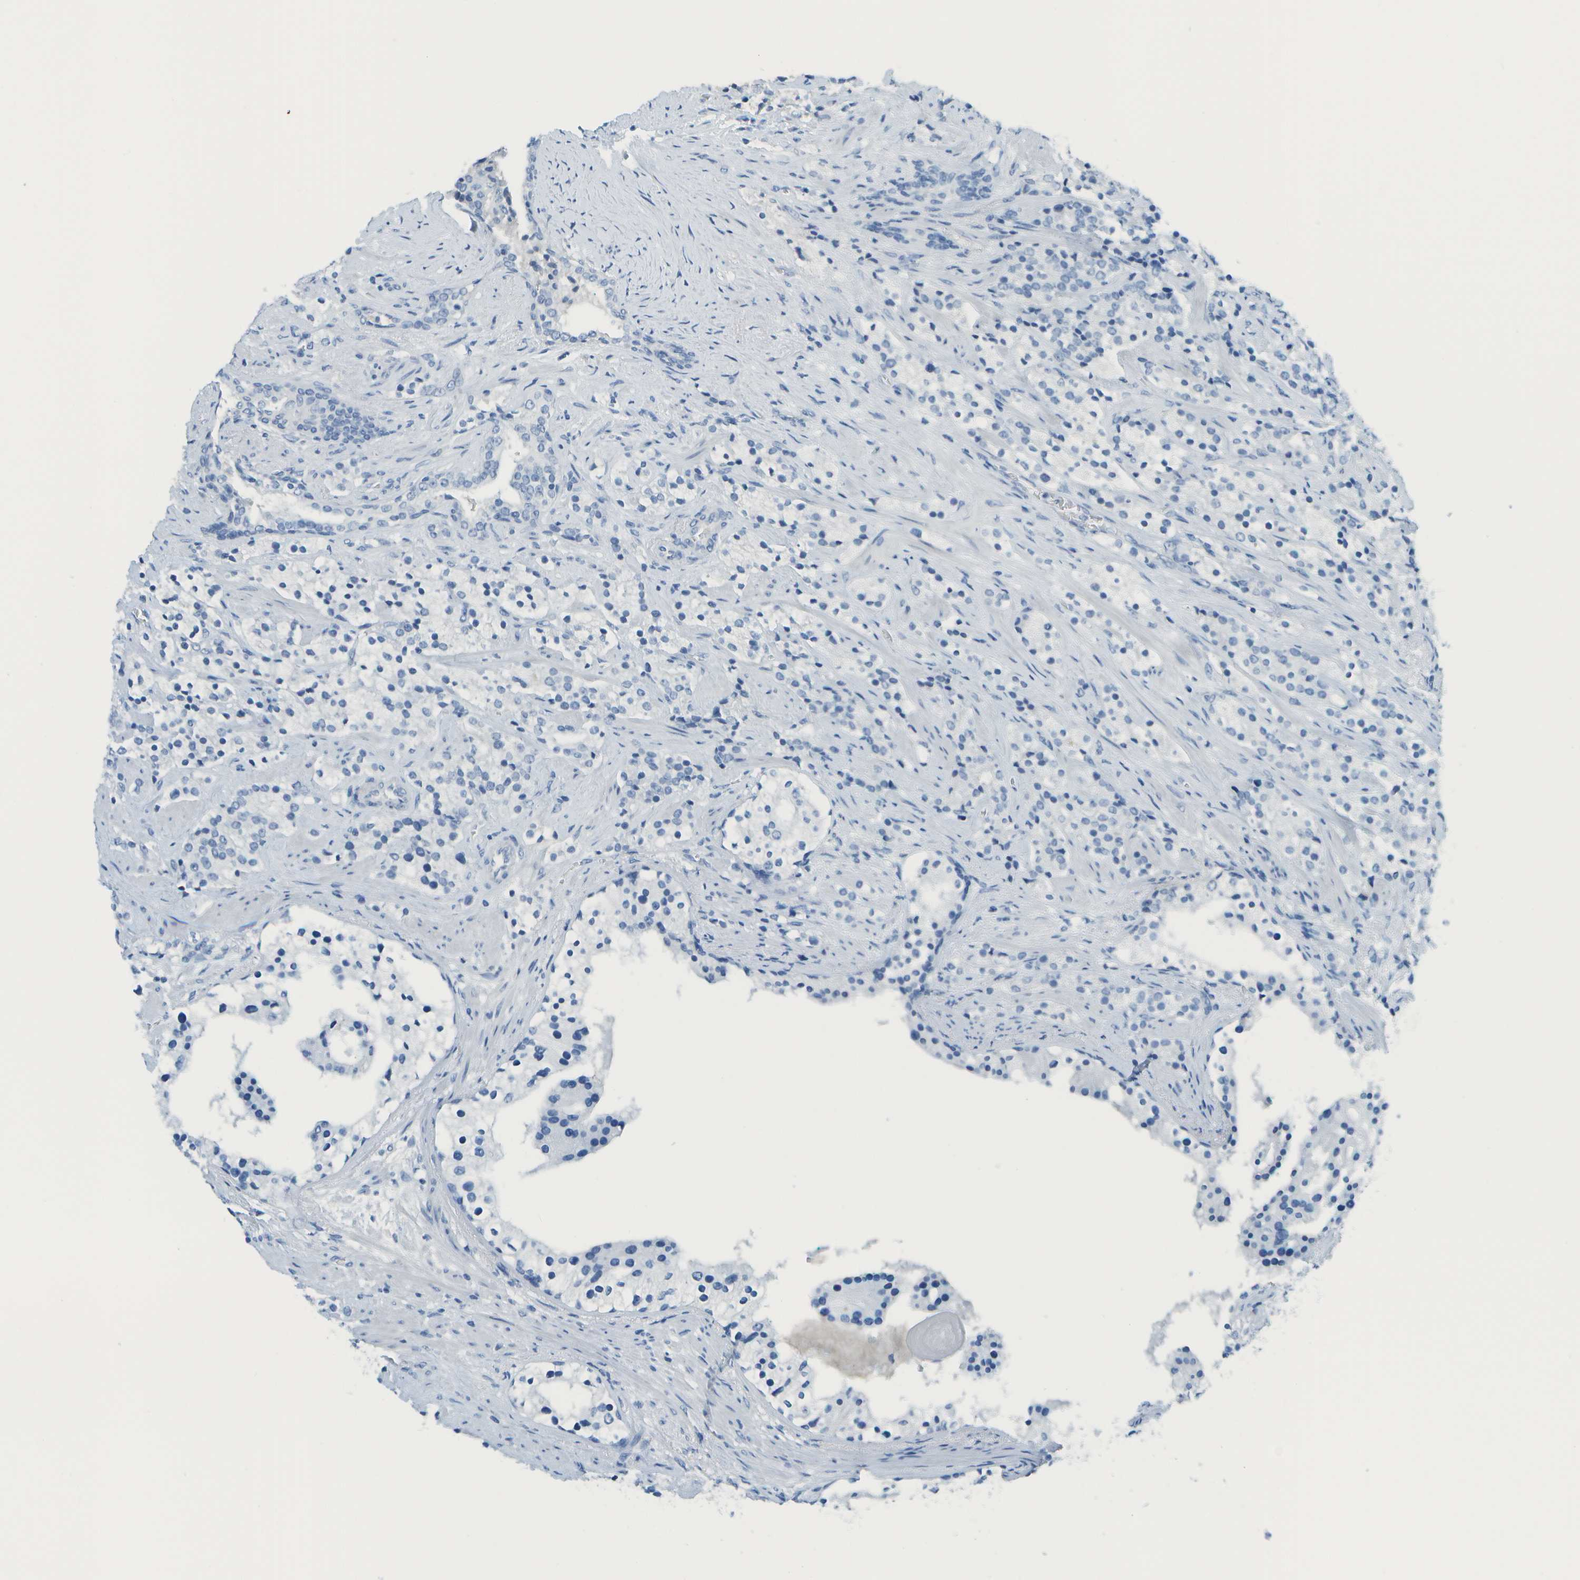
{"staining": {"intensity": "negative", "quantity": "none", "location": "none"}, "tissue": "prostate cancer", "cell_type": "Tumor cells", "image_type": "cancer", "snomed": [{"axis": "morphology", "description": "Adenocarcinoma, High grade"}, {"axis": "topography", "description": "Prostate"}], "caption": "This micrograph is of prostate adenocarcinoma (high-grade) stained with immunohistochemistry to label a protein in brown with the nuclei are counter-stained blue. There is no staining in tumor cells.", "gene": "C1S", "patient": {"sex": "male", "age": 71}}